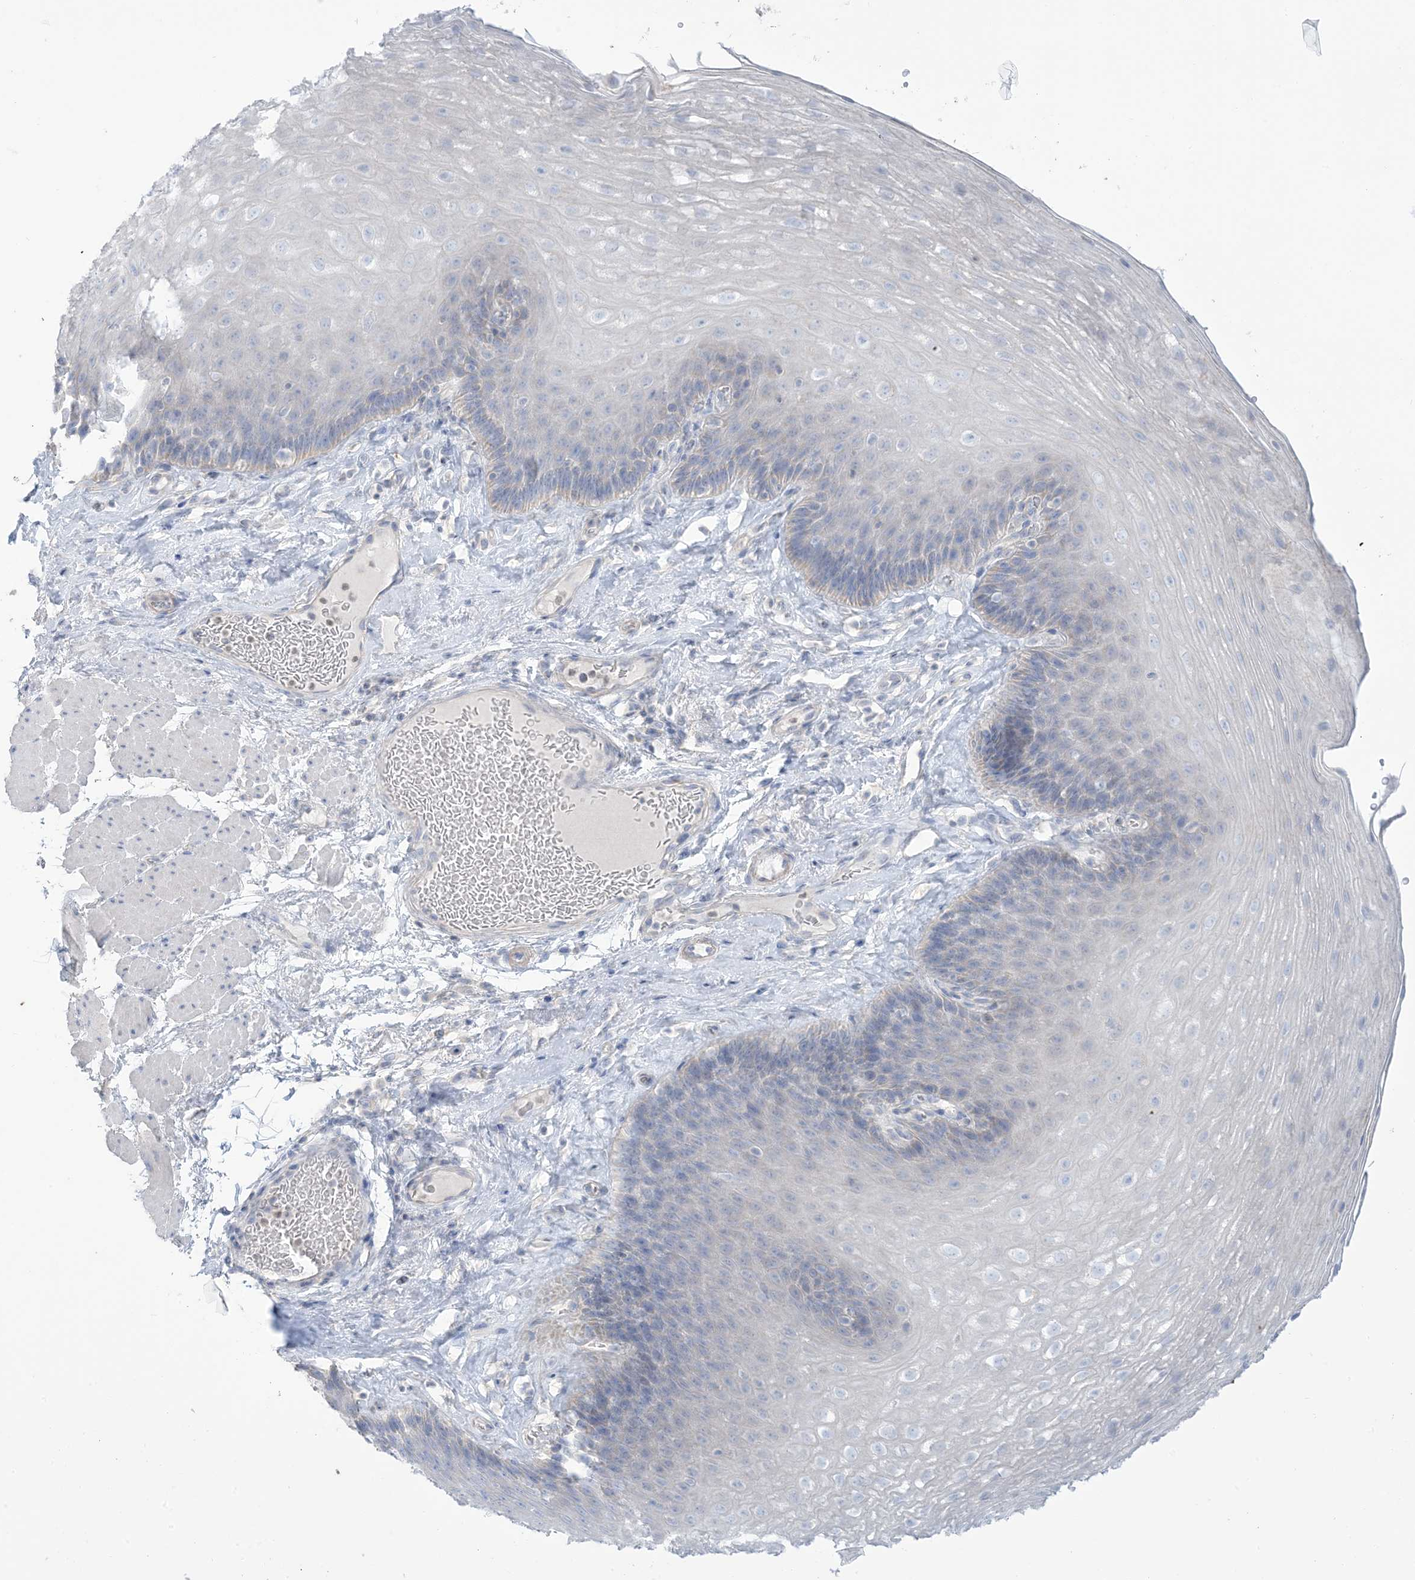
{"staining": {"intensity": "negative", "quantity": "none", "location": "none"}, "tissue": "esophagus", "cell_type": "Squamous epithelial cells", "image_type": "normal", "snomed": [{"axis": "morphology", "description": "Normal tissue, NOS"}, {"axis": "topography", "description": "Esophagus"}], "caption": "DAB immunohistochemical staining of benign esophagus exhibits no significant expression in squamous epithelial cells.", "gene": "MTHFD2L", "patient": {"sex": "female", "age": 66}}